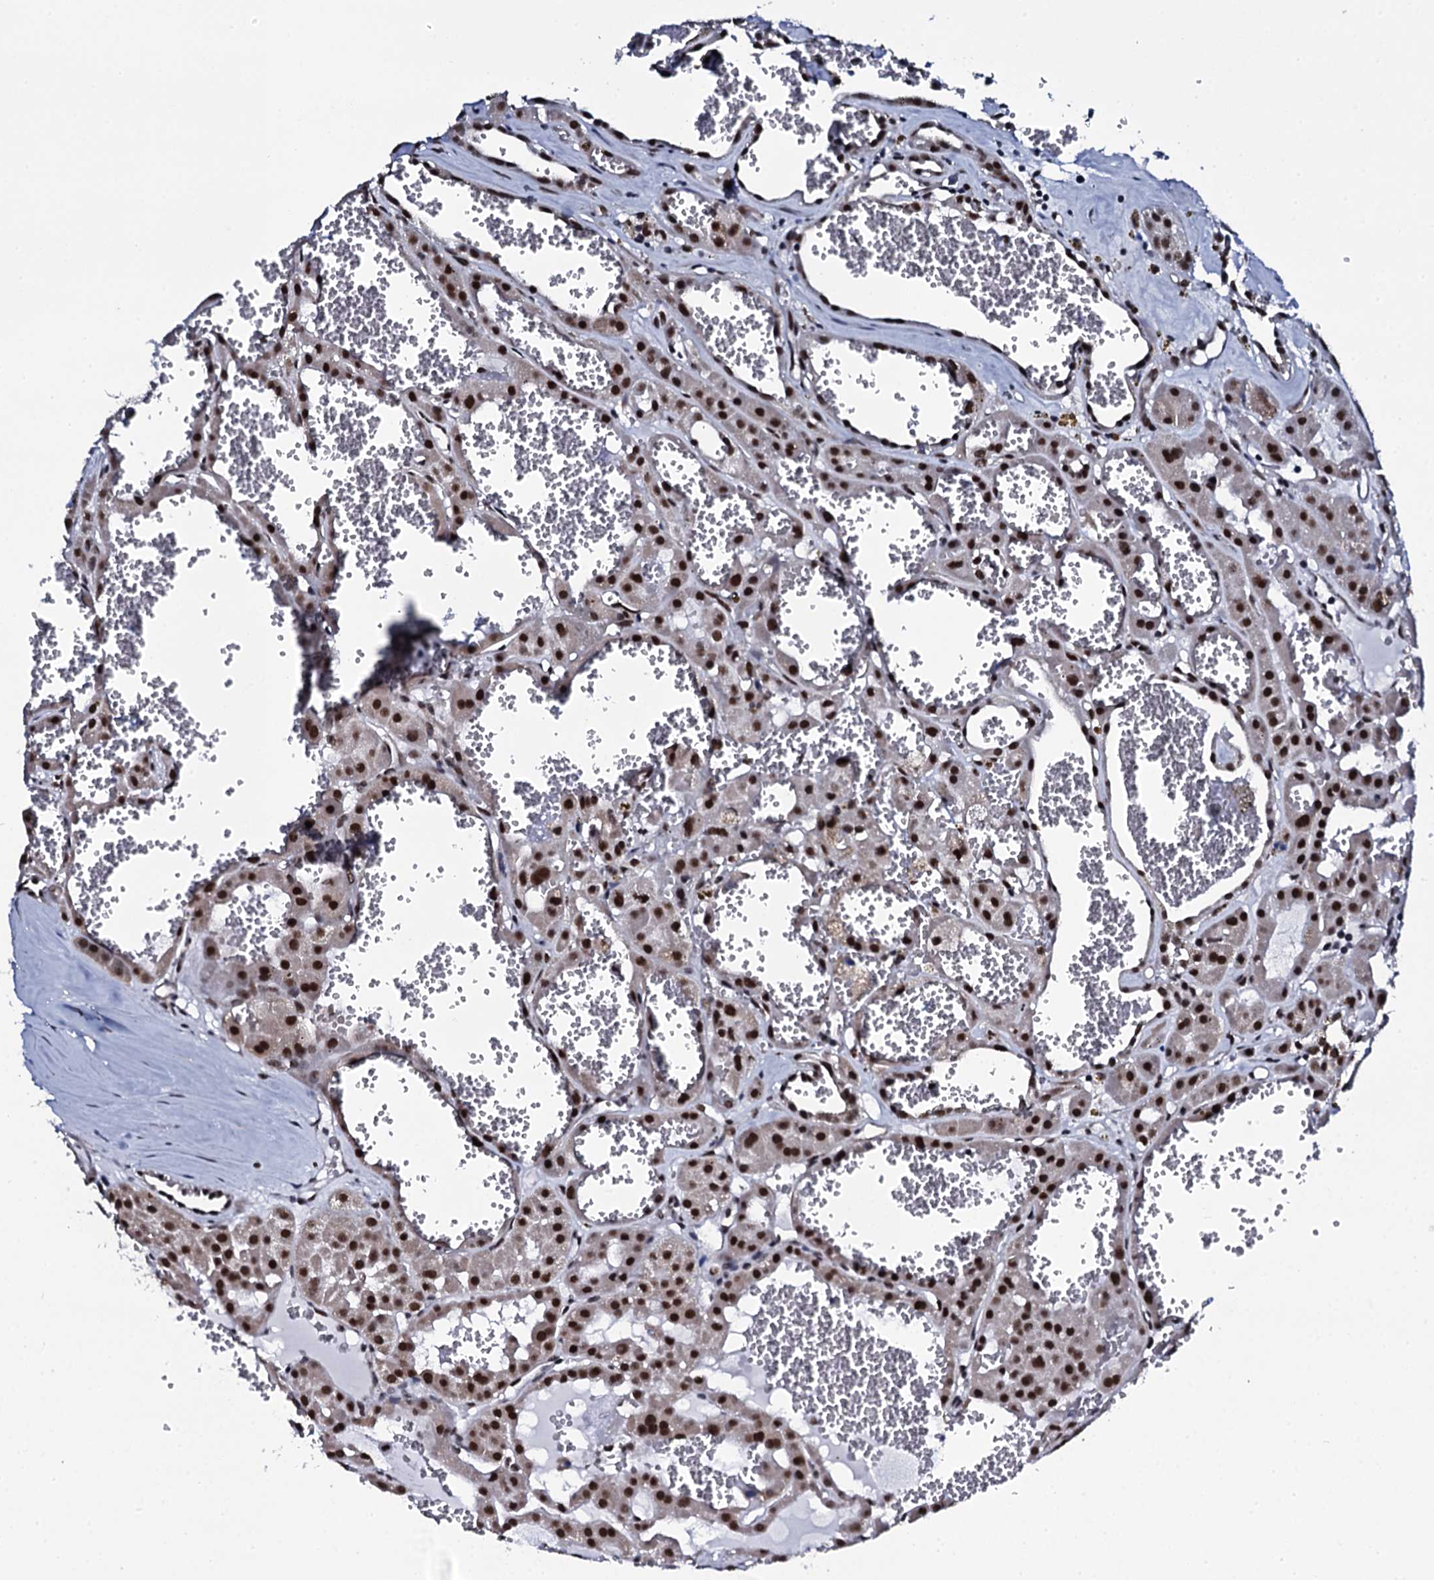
{"staining": {"intensity": "strong", "quantity": ">75%", "location": "nuclear"}, "tissue": "renal cancer", "cell_type": "Tumor cells", "image_type": "cancer", "snomed": [{"axis": "morphology", "description": "Carcinoma, NOS"}, {"axis": "topography", "description": "Kidney"}], "caption": "Protein expression analysis of renal carcinoma demonstrates strong nuclear positivity in about >75% of tumor cells.", "gene": "CWC15", "patient": {"sex": "female", "age": 75}}